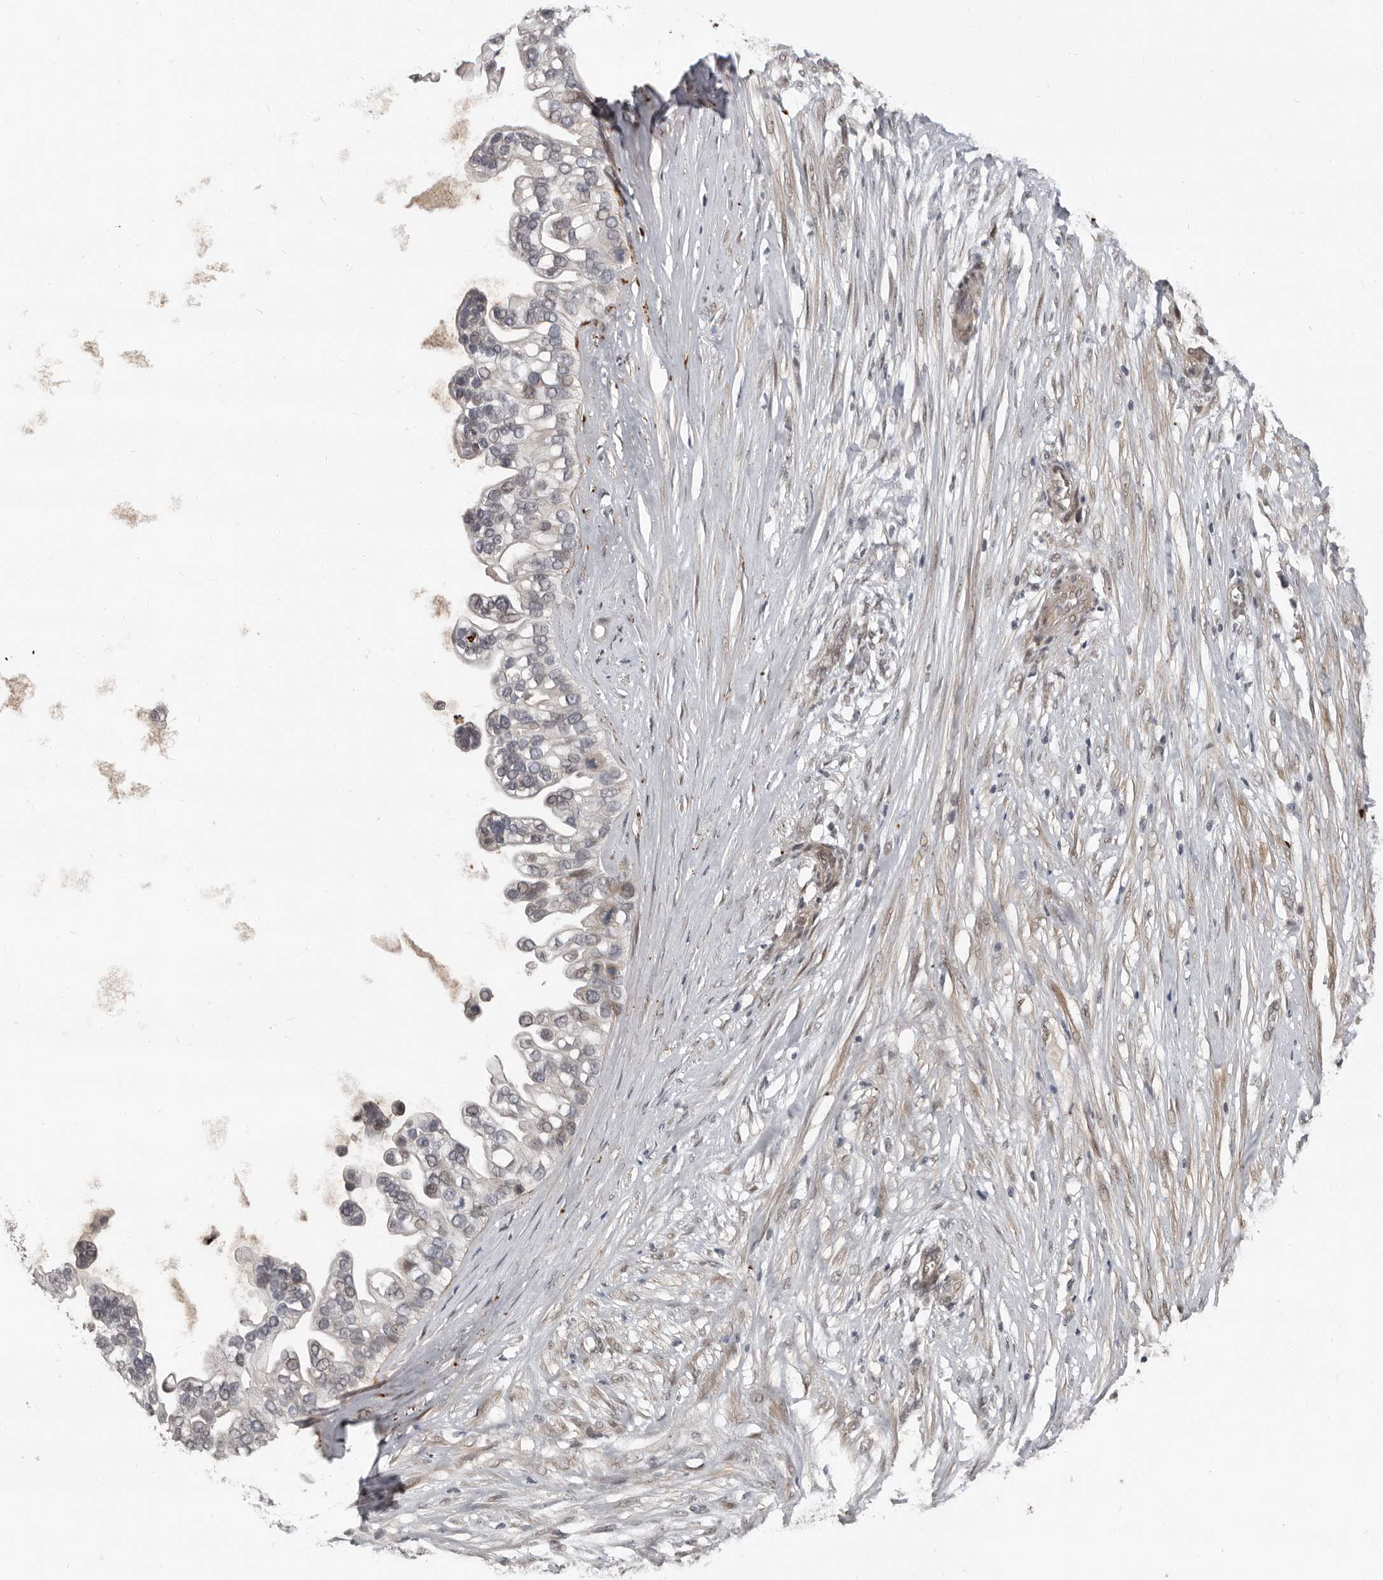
{"staining": {"intensity": "weak", "quantity": "25%-75%", "location": "cytoplasmic/membranous,nuclear"}, "tissue": "ovarian cancer", "cell_type": "Tumor cells", "image_type": "cancer", "snomed": [{"axis": "morphology", "description": "Cystadenocarcinoma, mucinous, NOS"}, {"axis": "topography", "description": "Ovary"}], "caption": "Ovarian cancer stained with DAB (3,3'-diaminobenzidine) immunohistochemistry (IHC) shows low levels of weak cytoplasmic/membranous and nuclear expression in approximately 25%-75% of tumor cells.", "gene": "APOL6", "patient": {"sex": "female", "age": 80}}